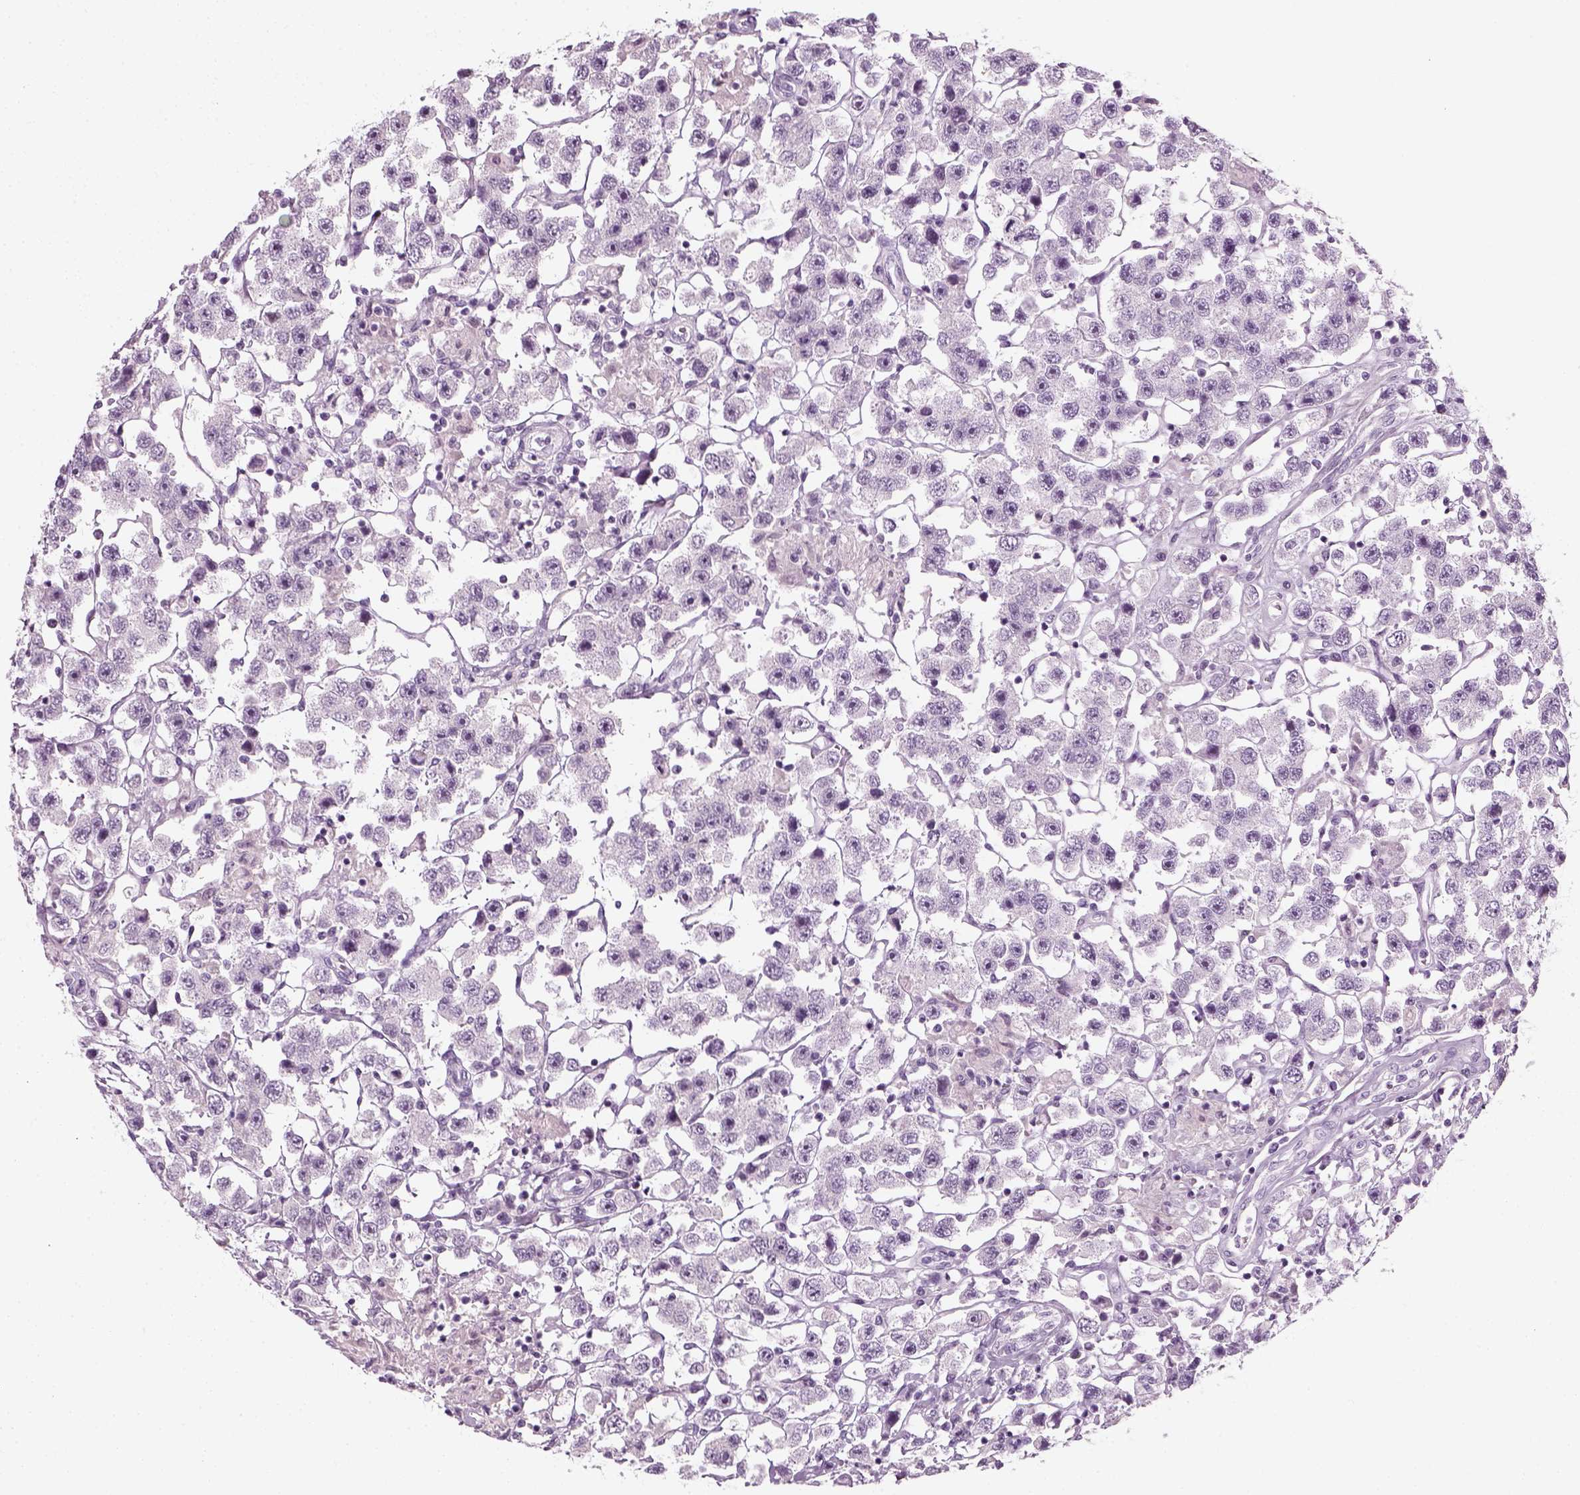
{"staining": {"intensity": "negative", "quantity": "none", "location": "none"}, "tissue": "testis cancer", "cell_type": "Tumor cells", "image_type": "cancer", "snomed": [{"axis": "morphology", "description": "Seminoma, NOS"}, {"axis": "topography", "description": "Testis"}], "caption": "IHC image of human testis seminoma stained for a protein (brown), which reveals no positivity in tumor cells.", "gene": "KRT75", "patient": {"sex": "male", "age": 45}}